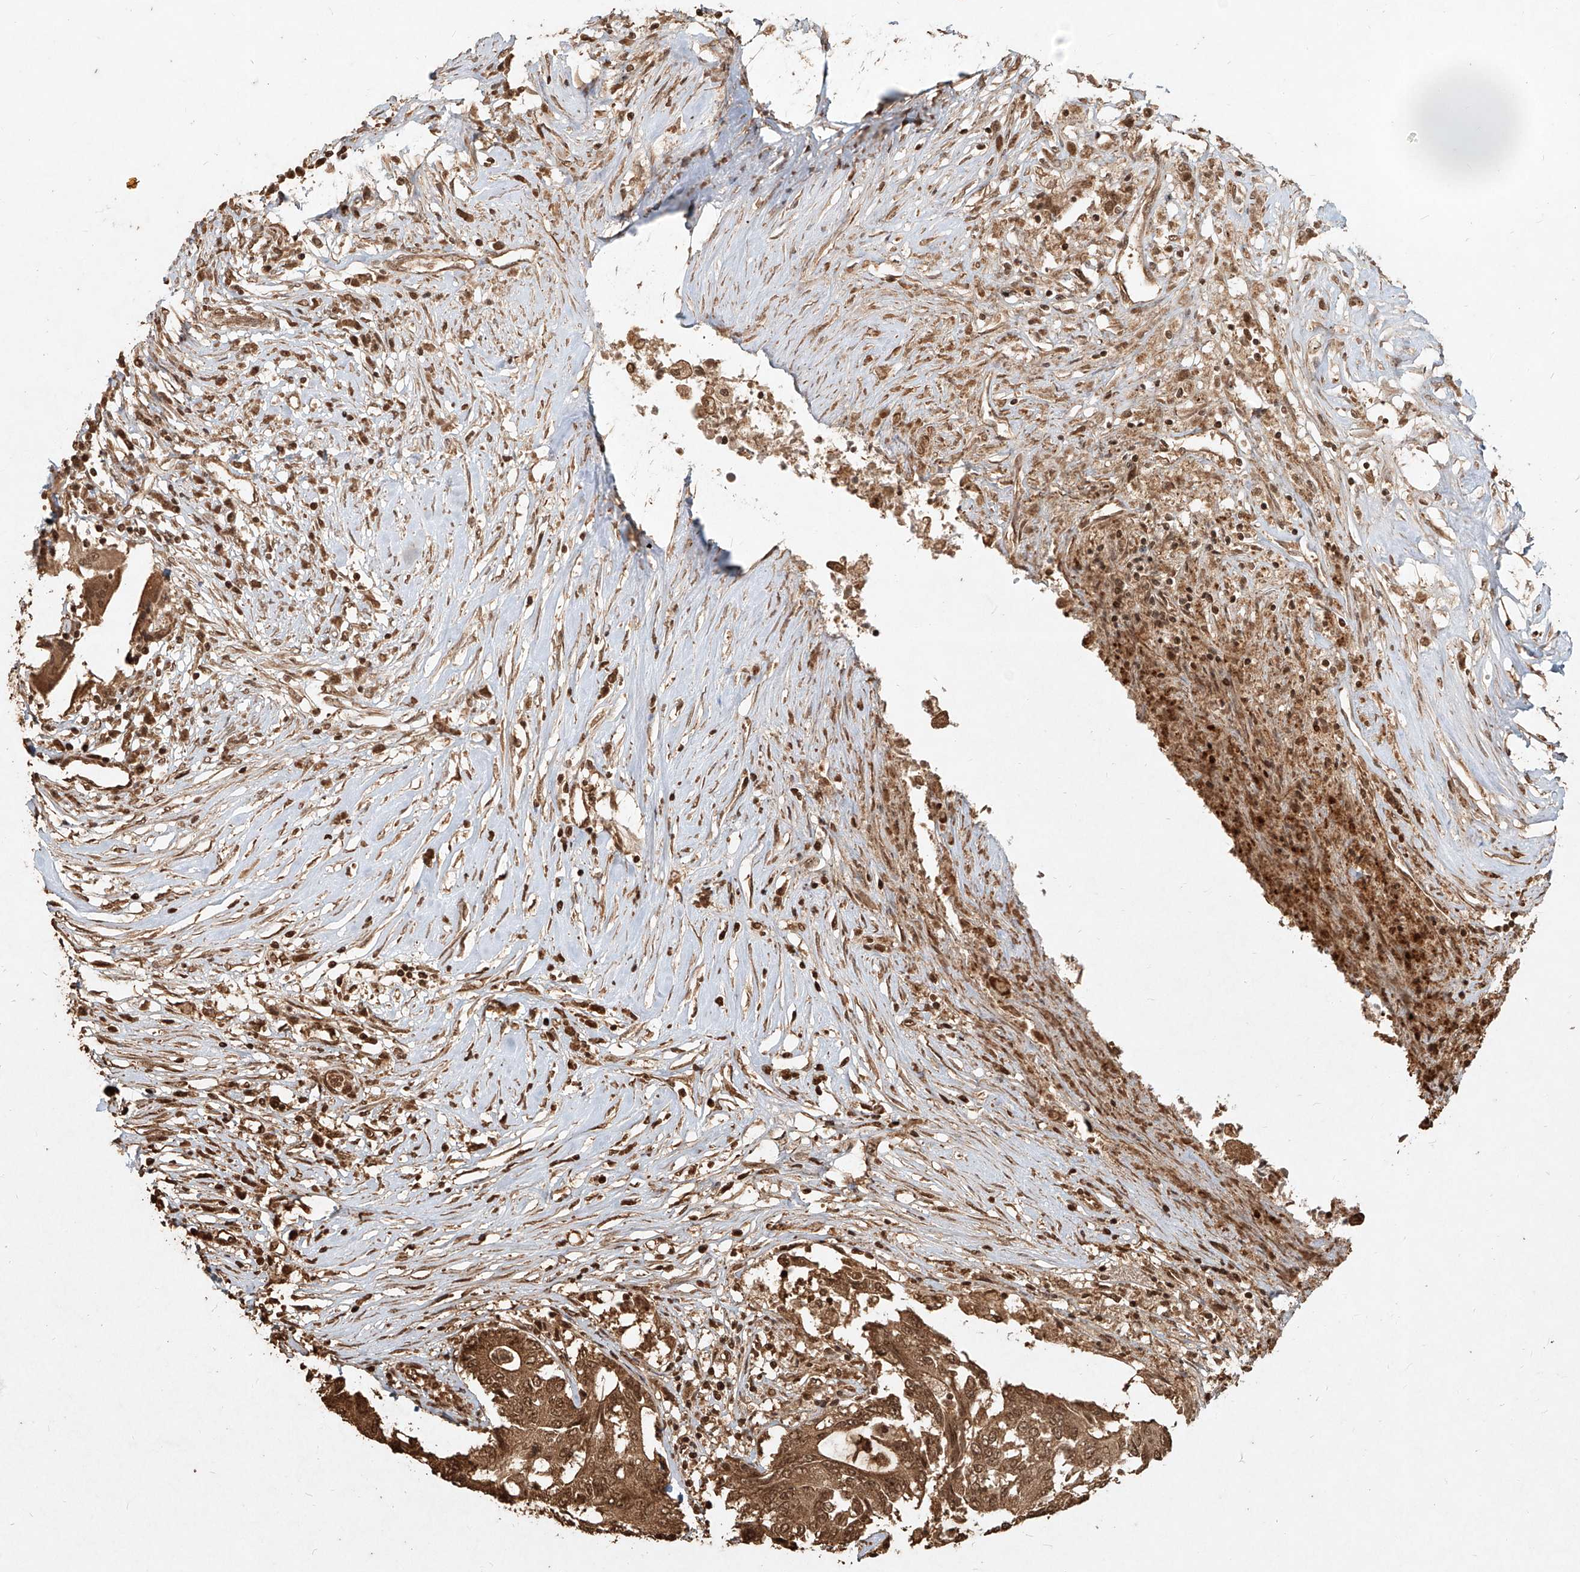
{"staining": {"intensity": "strong", "quantity": ">75%", "location": "cytoplasmic/membranous,nuclear"}, "tissue": "colorectal cancer", "cell_type": "Tumor cells", "image_type": "cancer", "snomed": [{"axis": "morphology", "description": "Adenocarcinoma, NOS"}, {"axis": "topography", "description": "Rectum"}], "caption": "IHC staining of colorectal adenocarcinoma, which exhibits high levels of strong cytoplasmic/membranous and nuclear staining in approximately >75% of tumor cells indicating strong cytoplasmic/membranous and nuclear protein expression. The staining was performed using DAB (brown) for protein detection and nuclei were counterstained in hematoxylin (blue).", "gene": "UBE2K", "patient": {"sex": "male", "age": 63}}